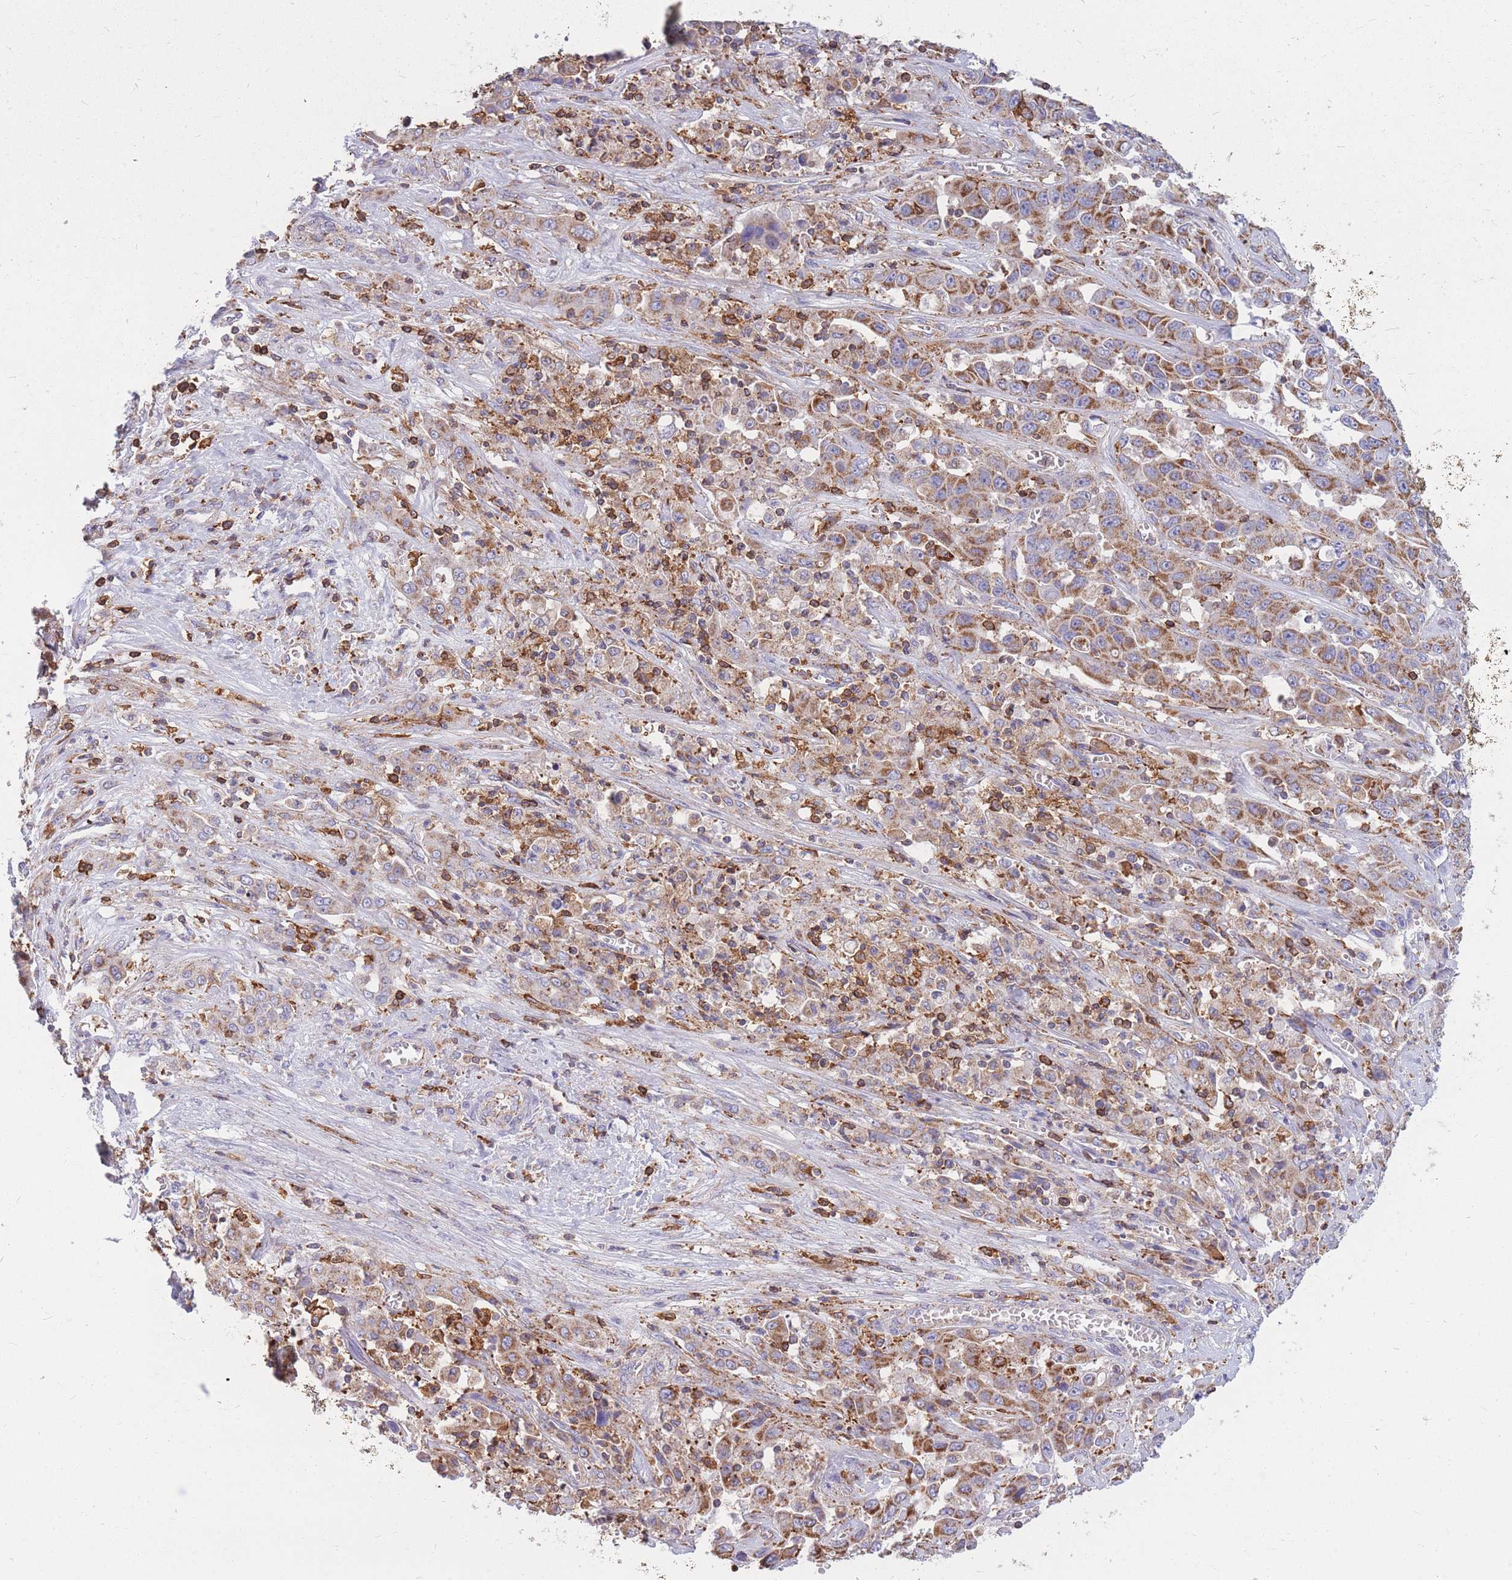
{"staining": {"intensity": "moderate", "quantity": ">75%", "location": "cytoplasmic/membranous"}, "tissue": "liver cancer", "cell_type": "Tumor cells", "image_type": "cancer", "snomed": [{"axis": "morphology", "description": "Cholangiocarcinoma"}, {"axis": "topography", "description": "Liver"}], "caption": "Immunohistochemistry (IHC) (DAB (3,3'-diaminobenzidine)) staining of human liver cholangiocarcinoma shows moderate cytoplasmic/membranous protein staining in approximately >75% of tumor cells. (brown staining indicates protein expression, while blue staining denotes nuclei).", "gene": "MRPL54", "patient": {"sex": "female", "age": 52}}